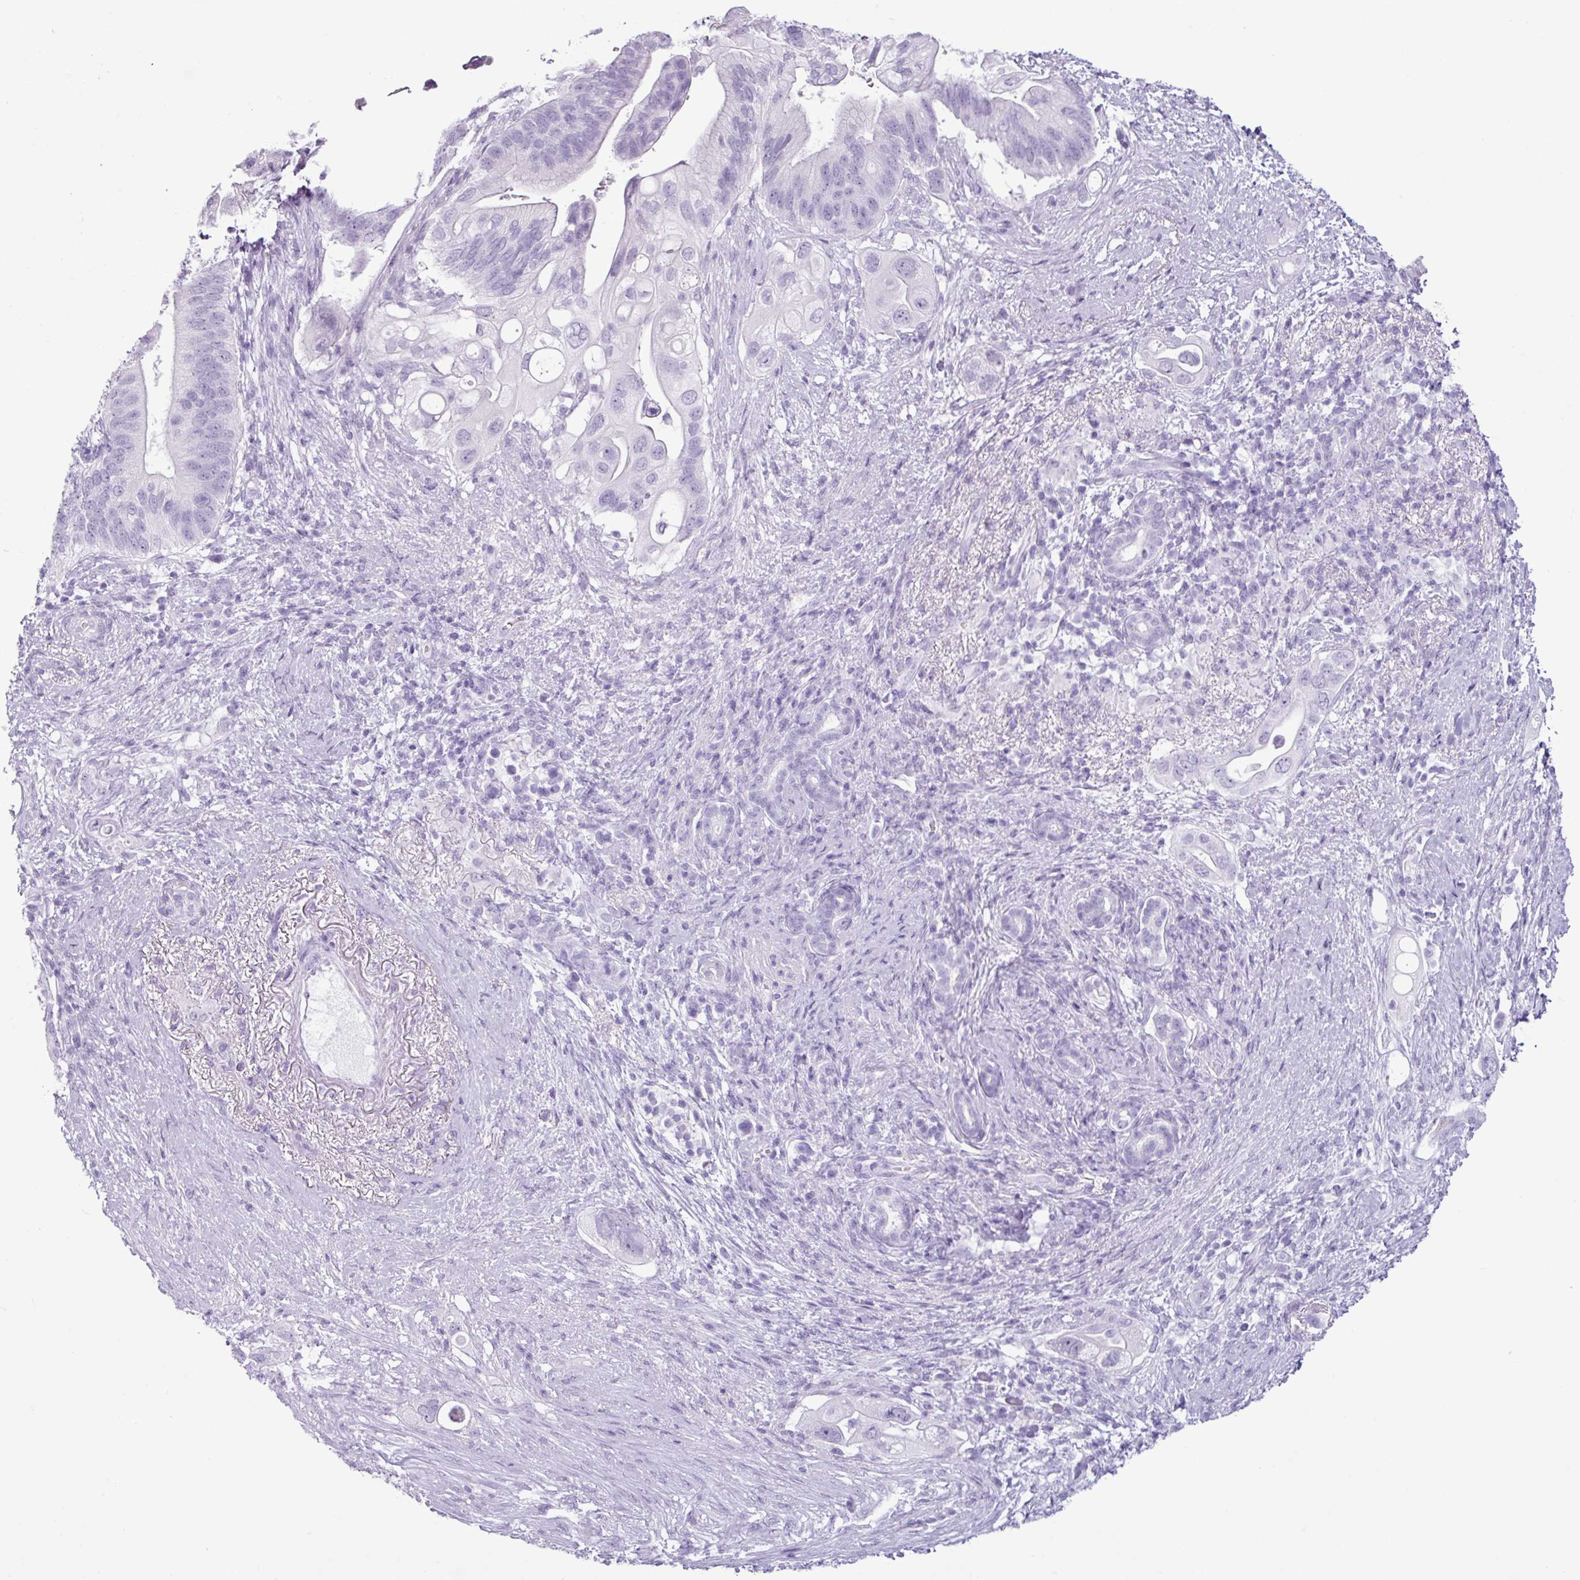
{"staining": {"intensity": "negative", "quantity": "none", "location": "none"}, "tissue": "pancreatic cancer", "cell_type": "Tumor cells", "image_type": "cancer", "snomed": [{"axis": "morphology", "description": "Adenocarcinoma, NOS"}, {"axis": "topography", "description": "Pancreas"}], "caption": "Pancreatic cancer stained for a protein using immunohistochemistry (IHC) exhibits no positivity tumor cells.", "gene": "SCT", "patient": {"sex": "female", "age": 72}}